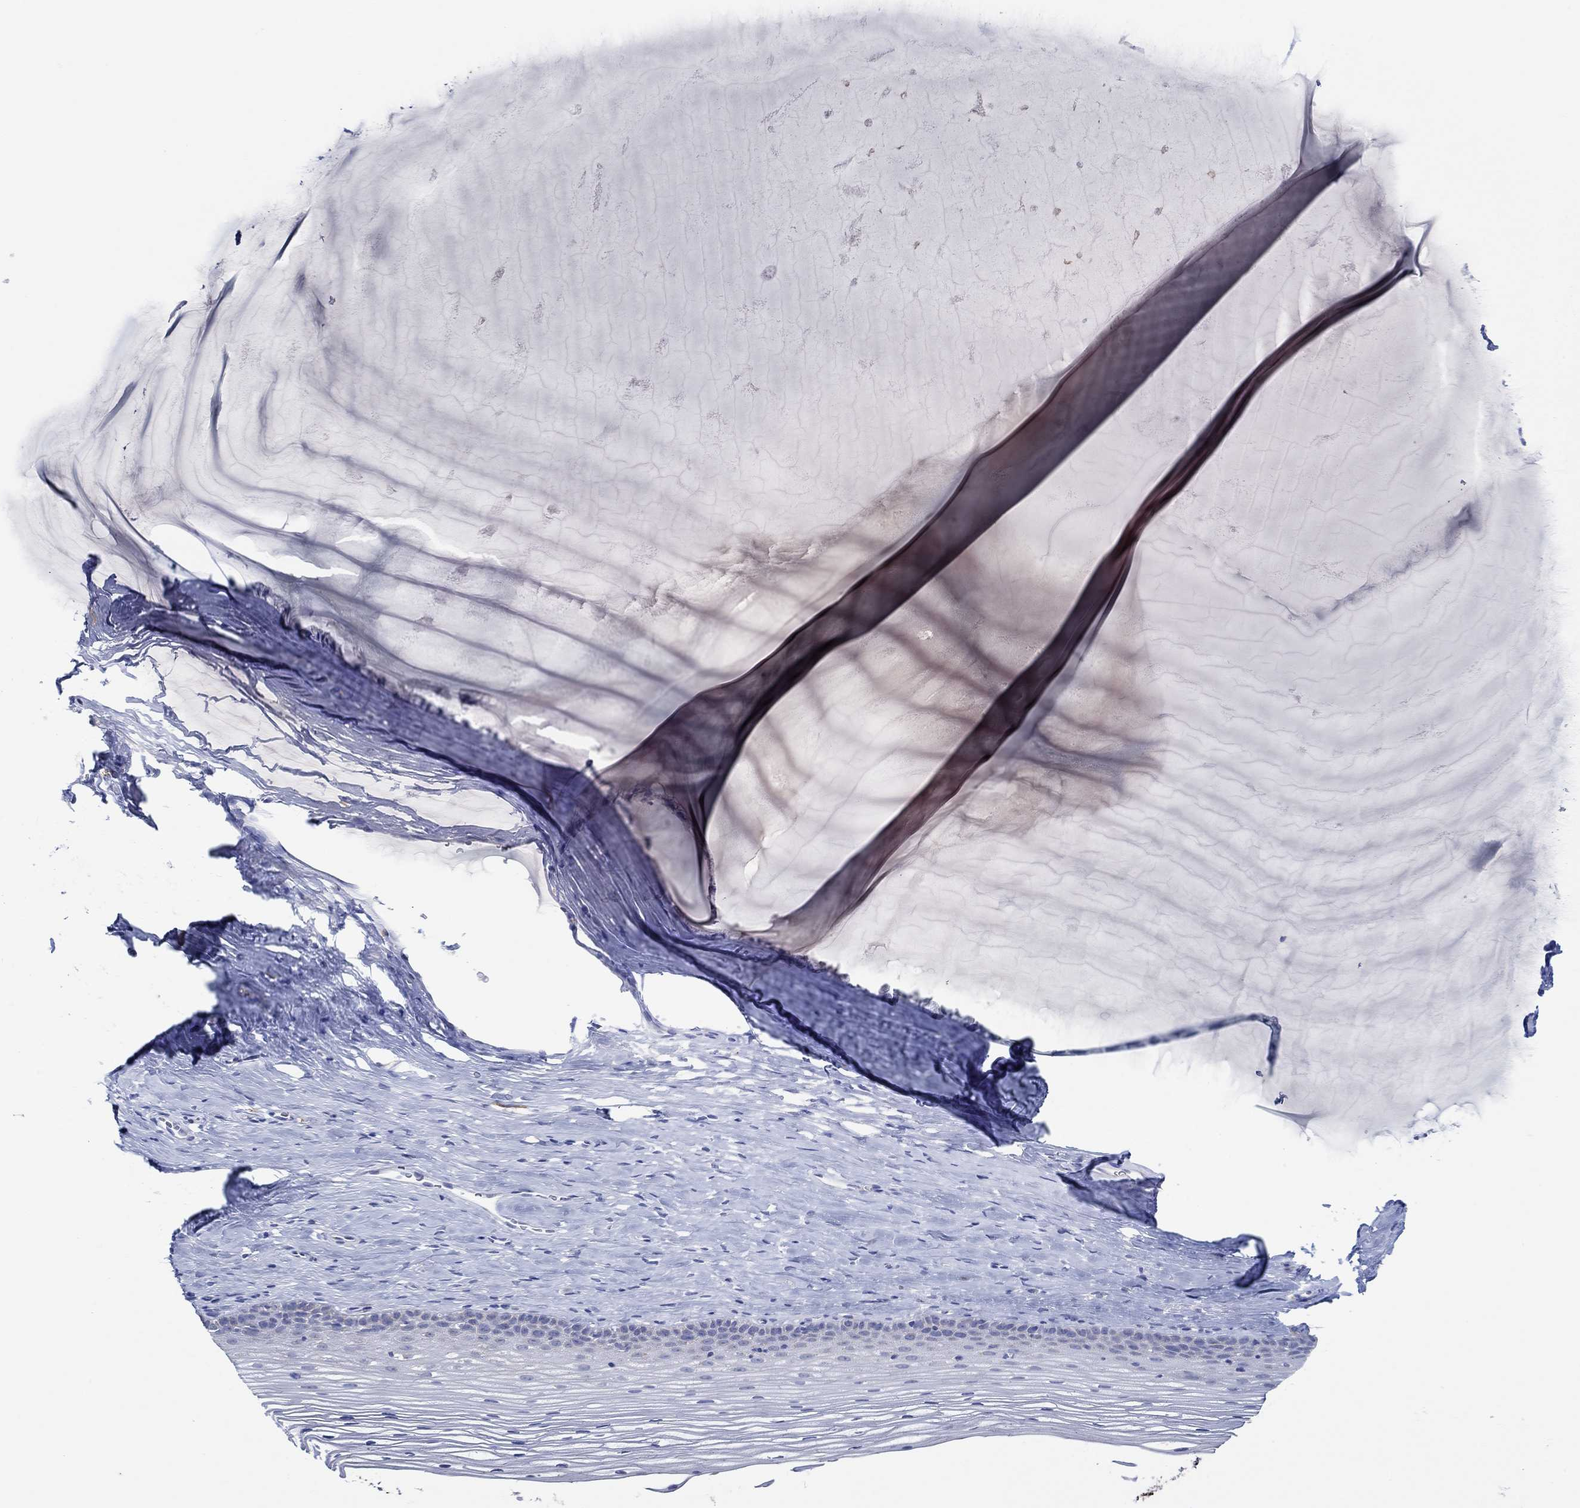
{"staining": {"intensity": "negative", "quantity": "none", "location": "none"}, "tissue": "cervix", "cell_type": "Squamous epithelial cells", "image_type": "normal", "snomed": [{"axis": "morphology", "description": "Normal tissue, NOS"}, {"axis": "topography", "description": "Cervix"}], "caption": "Protein analysis of normal cervix shows no significant staining in squamous epithelial cells.", "gene": "CPM", "patient": {"sex": "female", "age": 40}}